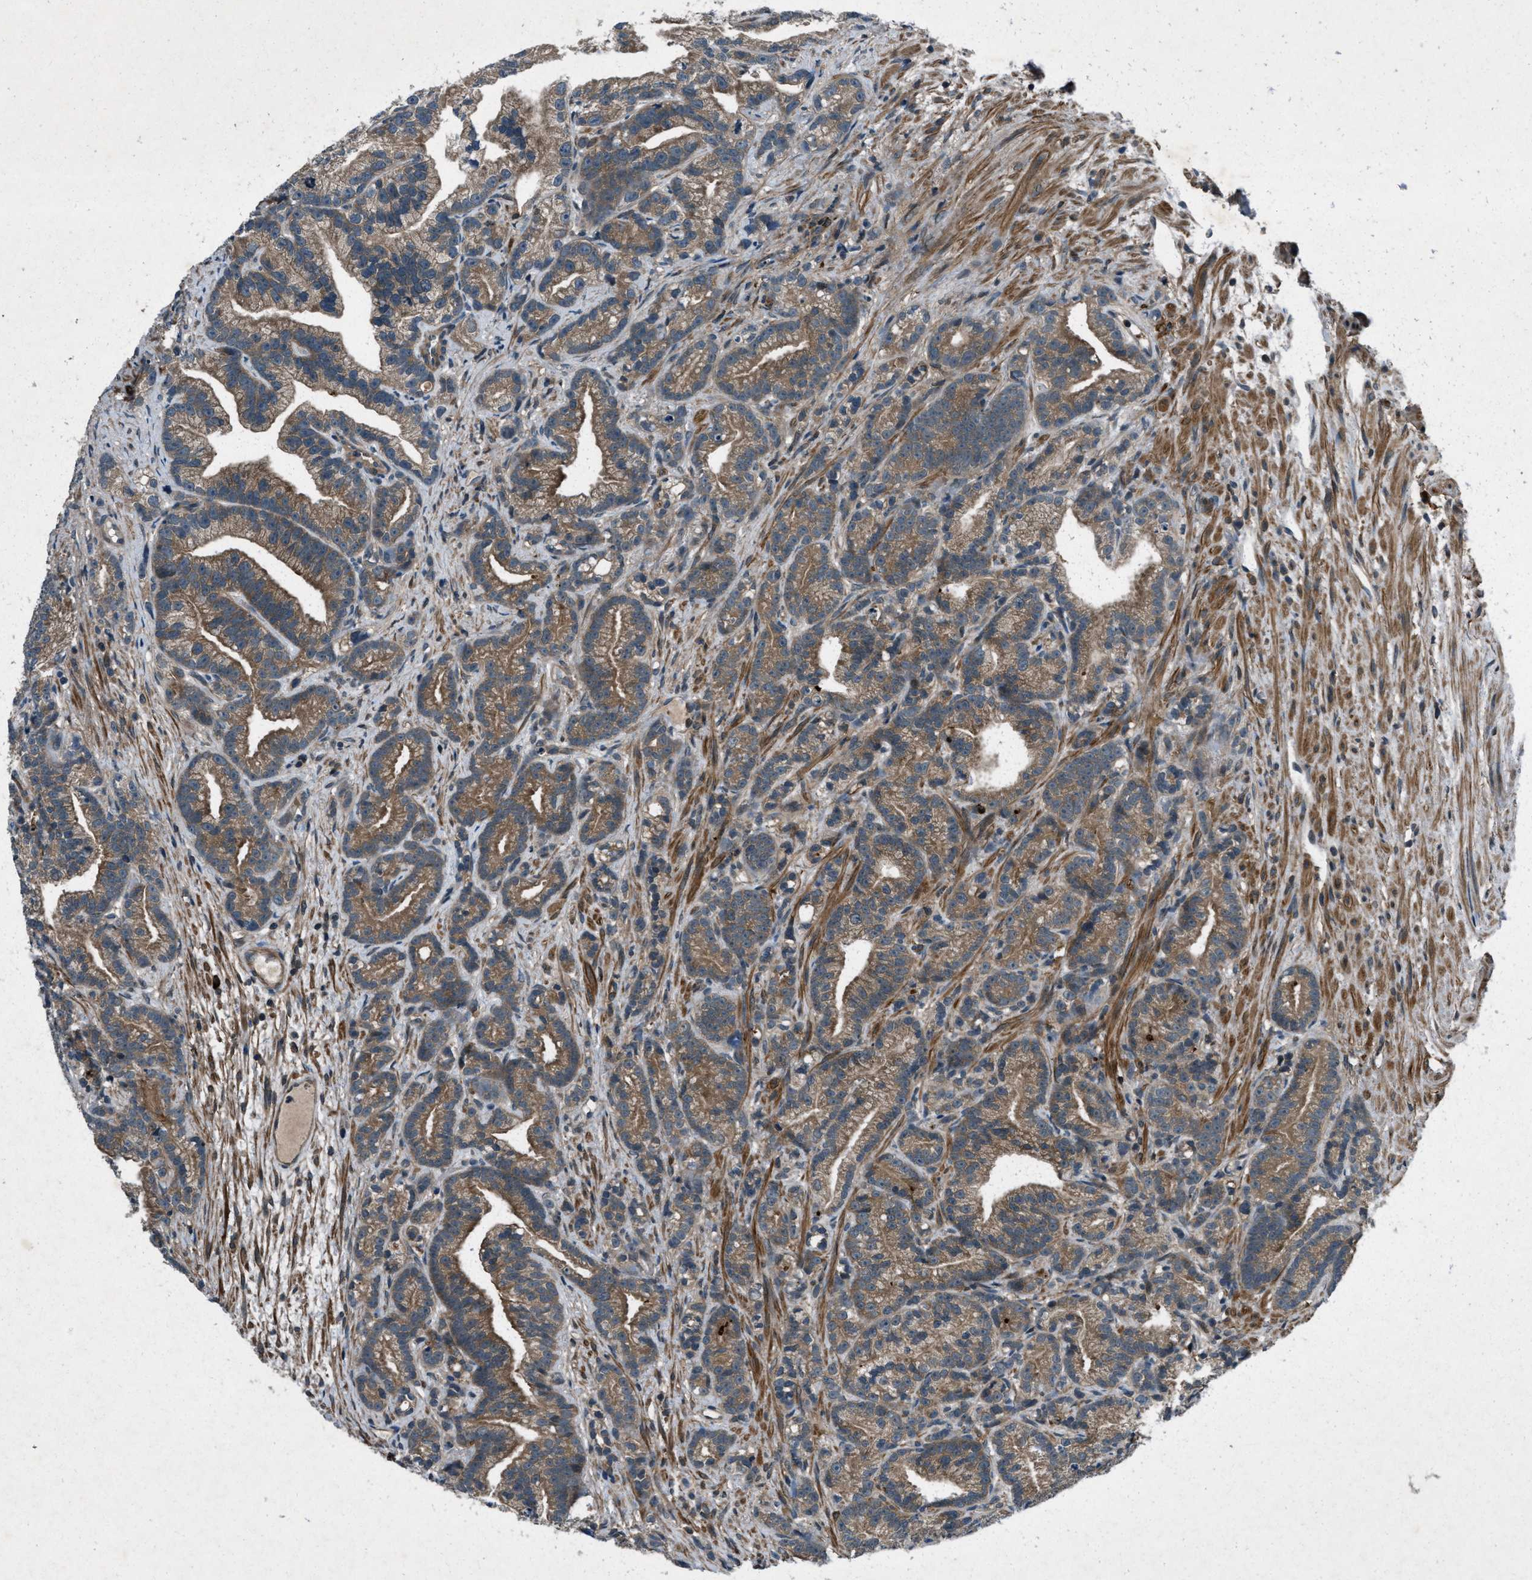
{"staining": {"intensity": "moderate", "quantity": ">75%", "location": "cytoplasmic/membranous"}, "tissue": "prostate cancer", "cell_type": "Tumor cells", "image_type": "cancer", "snomed": [{"axis": "morphology", "description": "Adenocarcinoma, Low grade"}, {"axis": "topography", "description": "Prostate"}], "caption": "Immunohistochemical staining of prostate cancer displays medium levels of moderate cytoplasmic/membranous expression in approximately >75% of tumor cells.", "gene": "EPSTI1", "patient": {"sex": "male", "age": 89}}